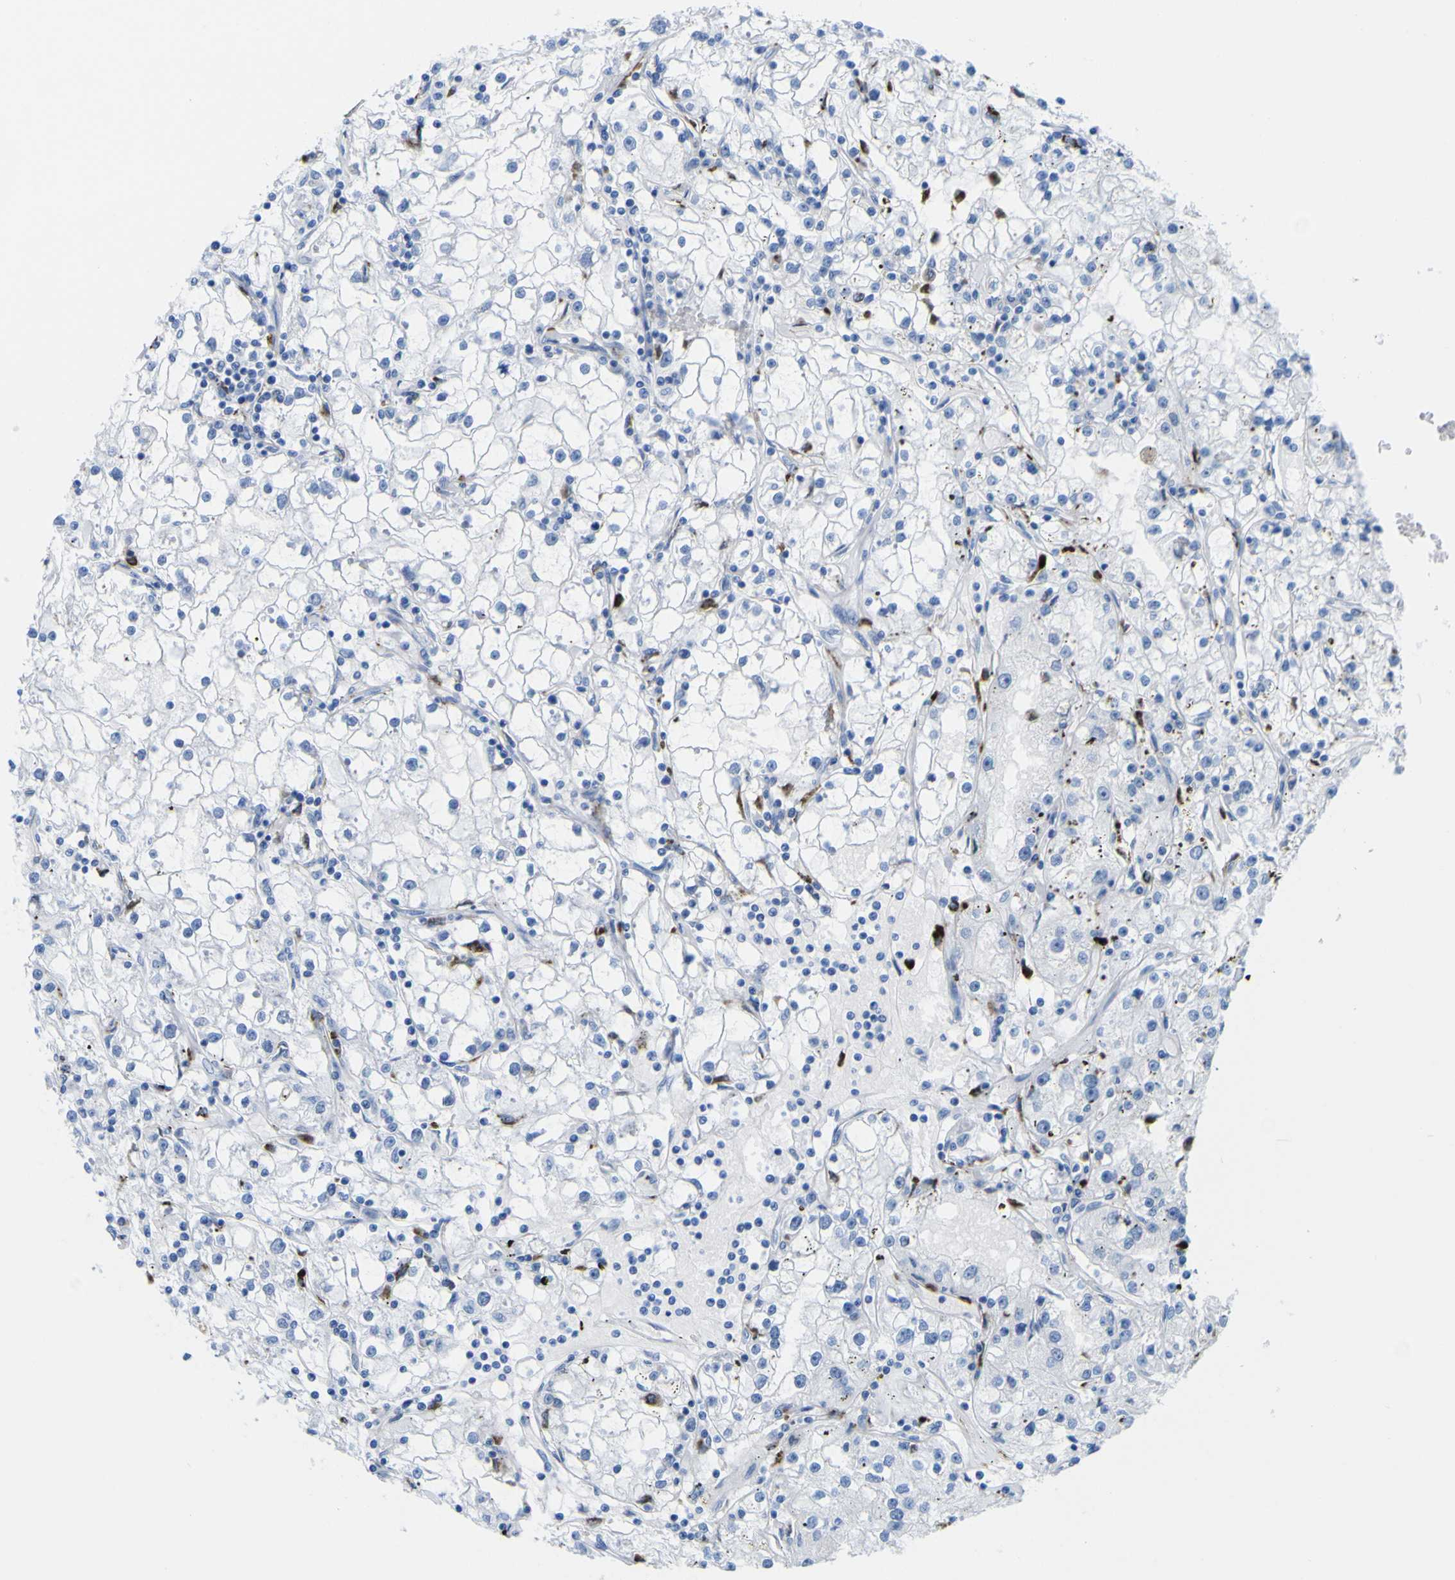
{"staining": {"intensity": "negative", "quantity": "none", "location": "none"}, "tissue": "renal cancer", "cell_type": "Tumor cells", "image_type": "cancer", "snomed": [{"axis": "morphology", "description": "Adenocarcinoma, NOS"}, {"axis": "topography", "description": "Kidney"}], "caption": "This is an immunohistochemistry micrograph of human renal cancer (adenocarcinoma). There is no staining in tumor cells.", "gene": "PLD3", "patient": {"sex": "male", "age": 56}}